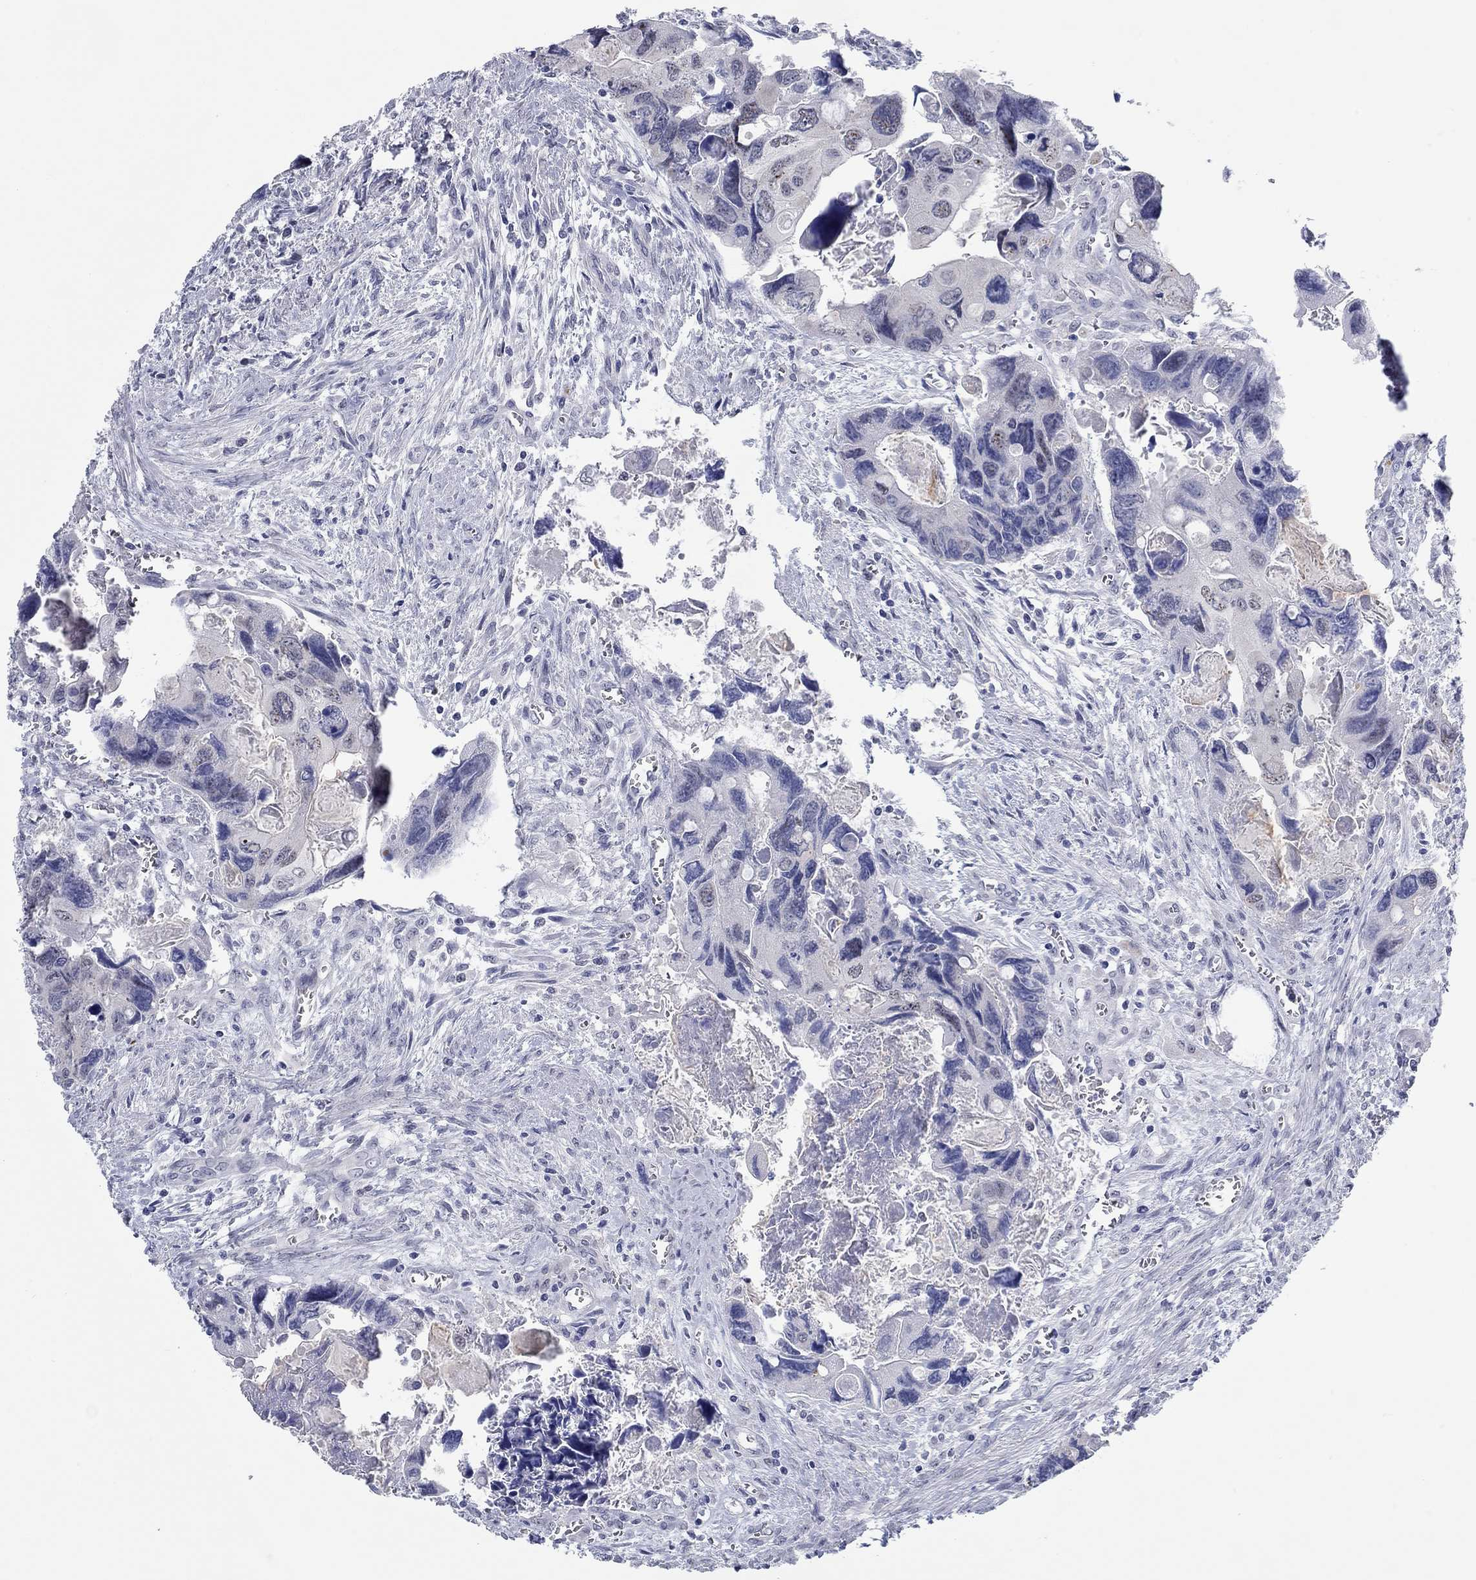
{"staining": {"intensity": "negative", "quantity": "none", "location": "none"}, "tissue": "colorectal cancer", "cell_type": "Tumor cells", "image_type": "cancer", "snomed": [{"axis": "morphology", "description": "Adenocarcinoma, NOS"}, {"axis": "topography", "description": "Rectum"}], "caption": "Immunohistochemical staining of colorectal cancer (adenocarcinoma) demonstrates no significant staining in tumor cells.", "gene": "WASF3", "patient": {"sex": "male", "age": 62}}